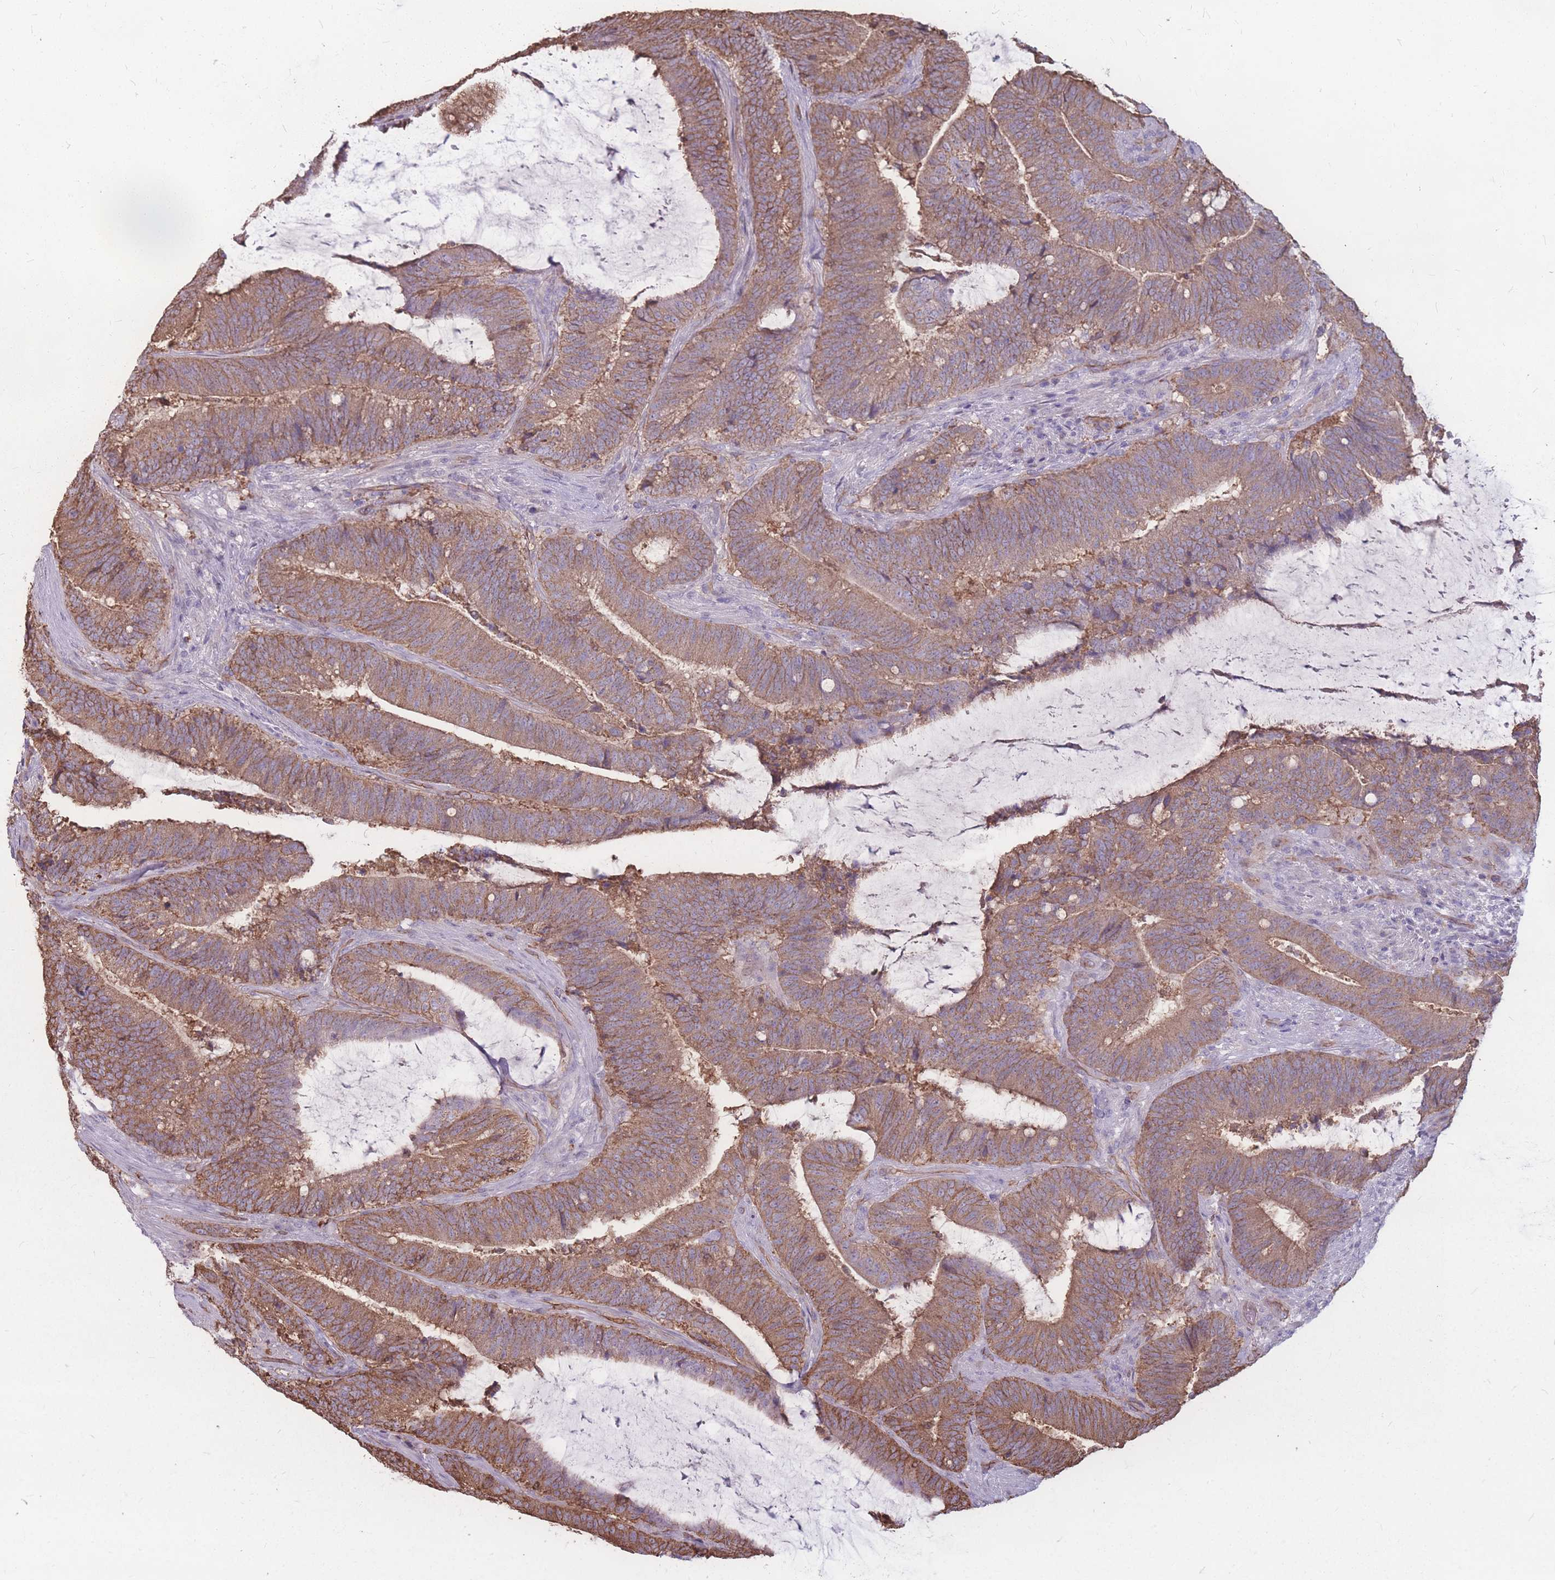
{"staining": {"intensity": "moderate", "quantity": ">75%", "location": "cytoplasmic/membranous"}, "tissue": "colorectal cancer", "cell_type": "Tumor cells", "image_type": "cancer", "snomed": [{"axis": "morphology", "description": "Adenocarcinoma, NOS"}, {"axis": "topography", "description": "Colon"}], "caption": "Colorectal cancer was stained to show a protein in brown. There is medium levels of moderate cytoplasmic/membranous staining in about >75% of tumor cells. (DAB = brown stain, brightfield microscopy at high magnification).", "gene": "GNA11", "patient": {"sex": "female", "age": 43}}